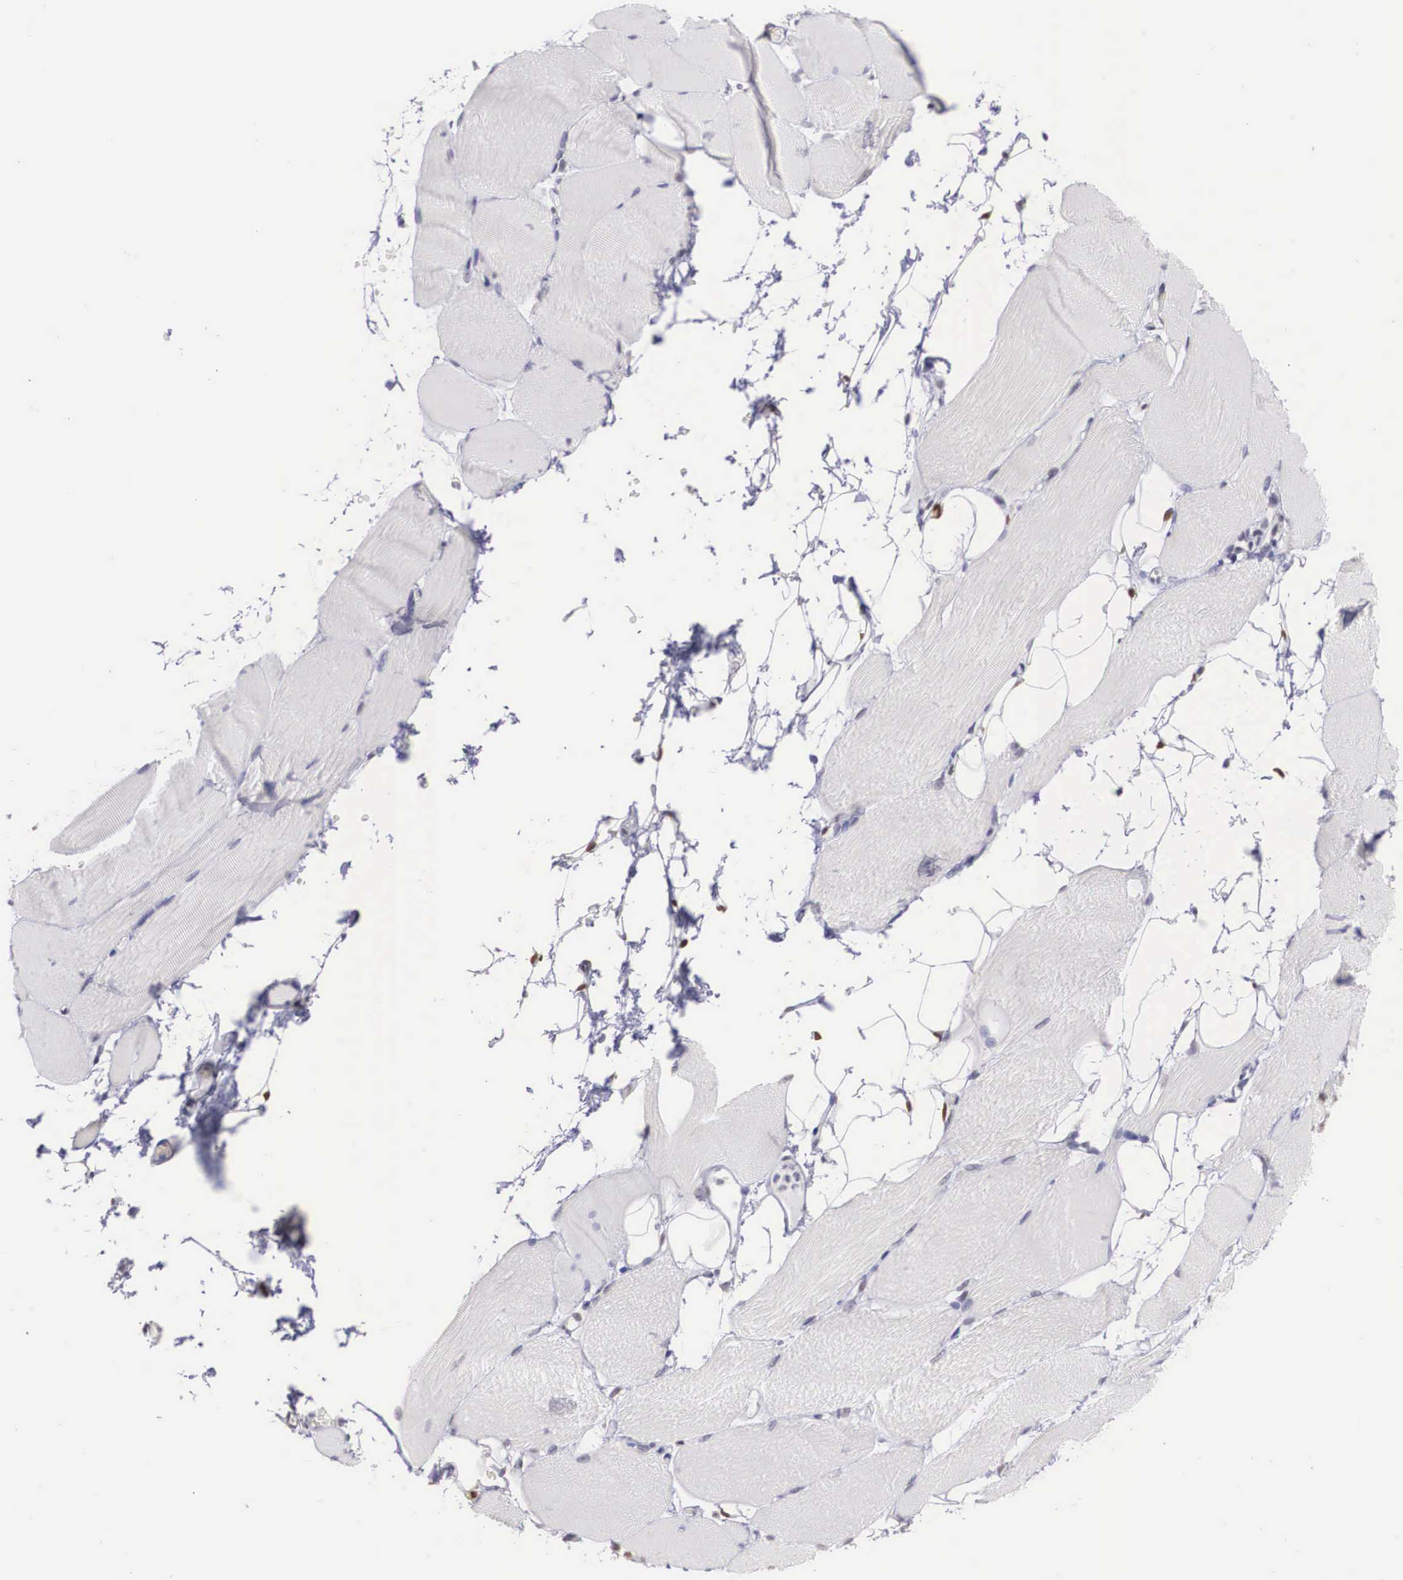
{"staining": {"intensity": "negative", "quantity": "none", "location": "none"}, "tissue": "skeletal muscle", "cell_type": "Myocytes", "image_type": "normal", "snomed": [{"axis": "morphology", "description": "Normal tissue, NOS"}, {"axis": "topography", "description": "Skeletal muscle"}, {"axis": "topography", "description": "Parathyroid gland"}], "caption": "IHC photomicrograph of unremarkable skeletal muscle: human skeletal muscle stained with DAB displays no significant protein staining in myocytes.", "gene": "HMGN5", "patient": {"sex": "female", "age": 37}}